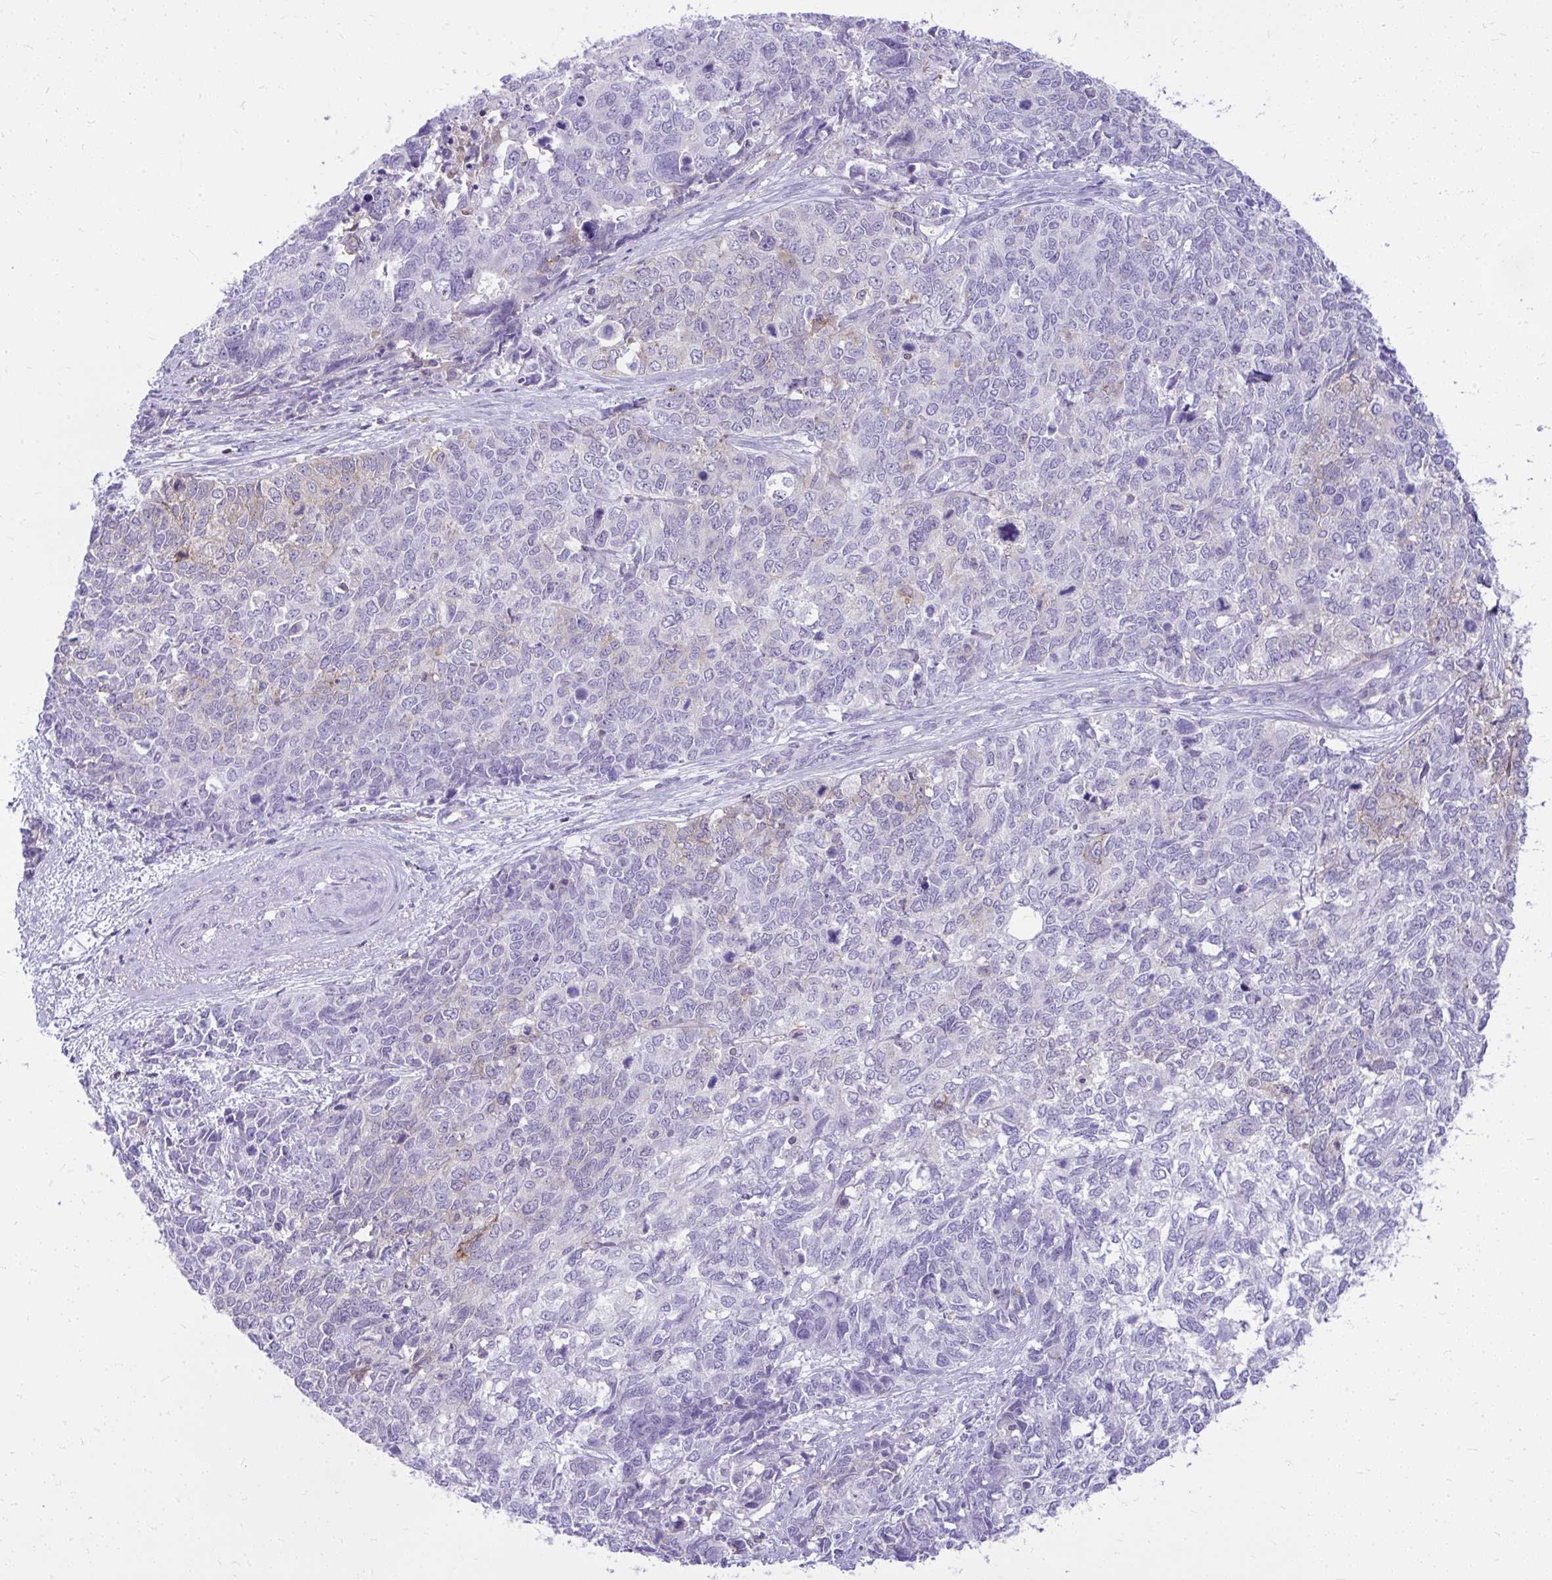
{"staining": {"intensity": "weak", "quantity": "<25%", "location": "cytoplasmic/membranous"}, "tissue": "cervical cancer", "cell_type": "Tumor cells", "image_type": "cancer", "snomed": [{"axis": "morphology", "description": "Adenocarcinoma, NOS"}, {"axis": "topography", "description": "Cervix"}], "caption": "Tumor cells are negative for brown protein staining in cervical cancer.", "gene": "GPRIN3", "patient": {"sex": "female", "age": 63}}